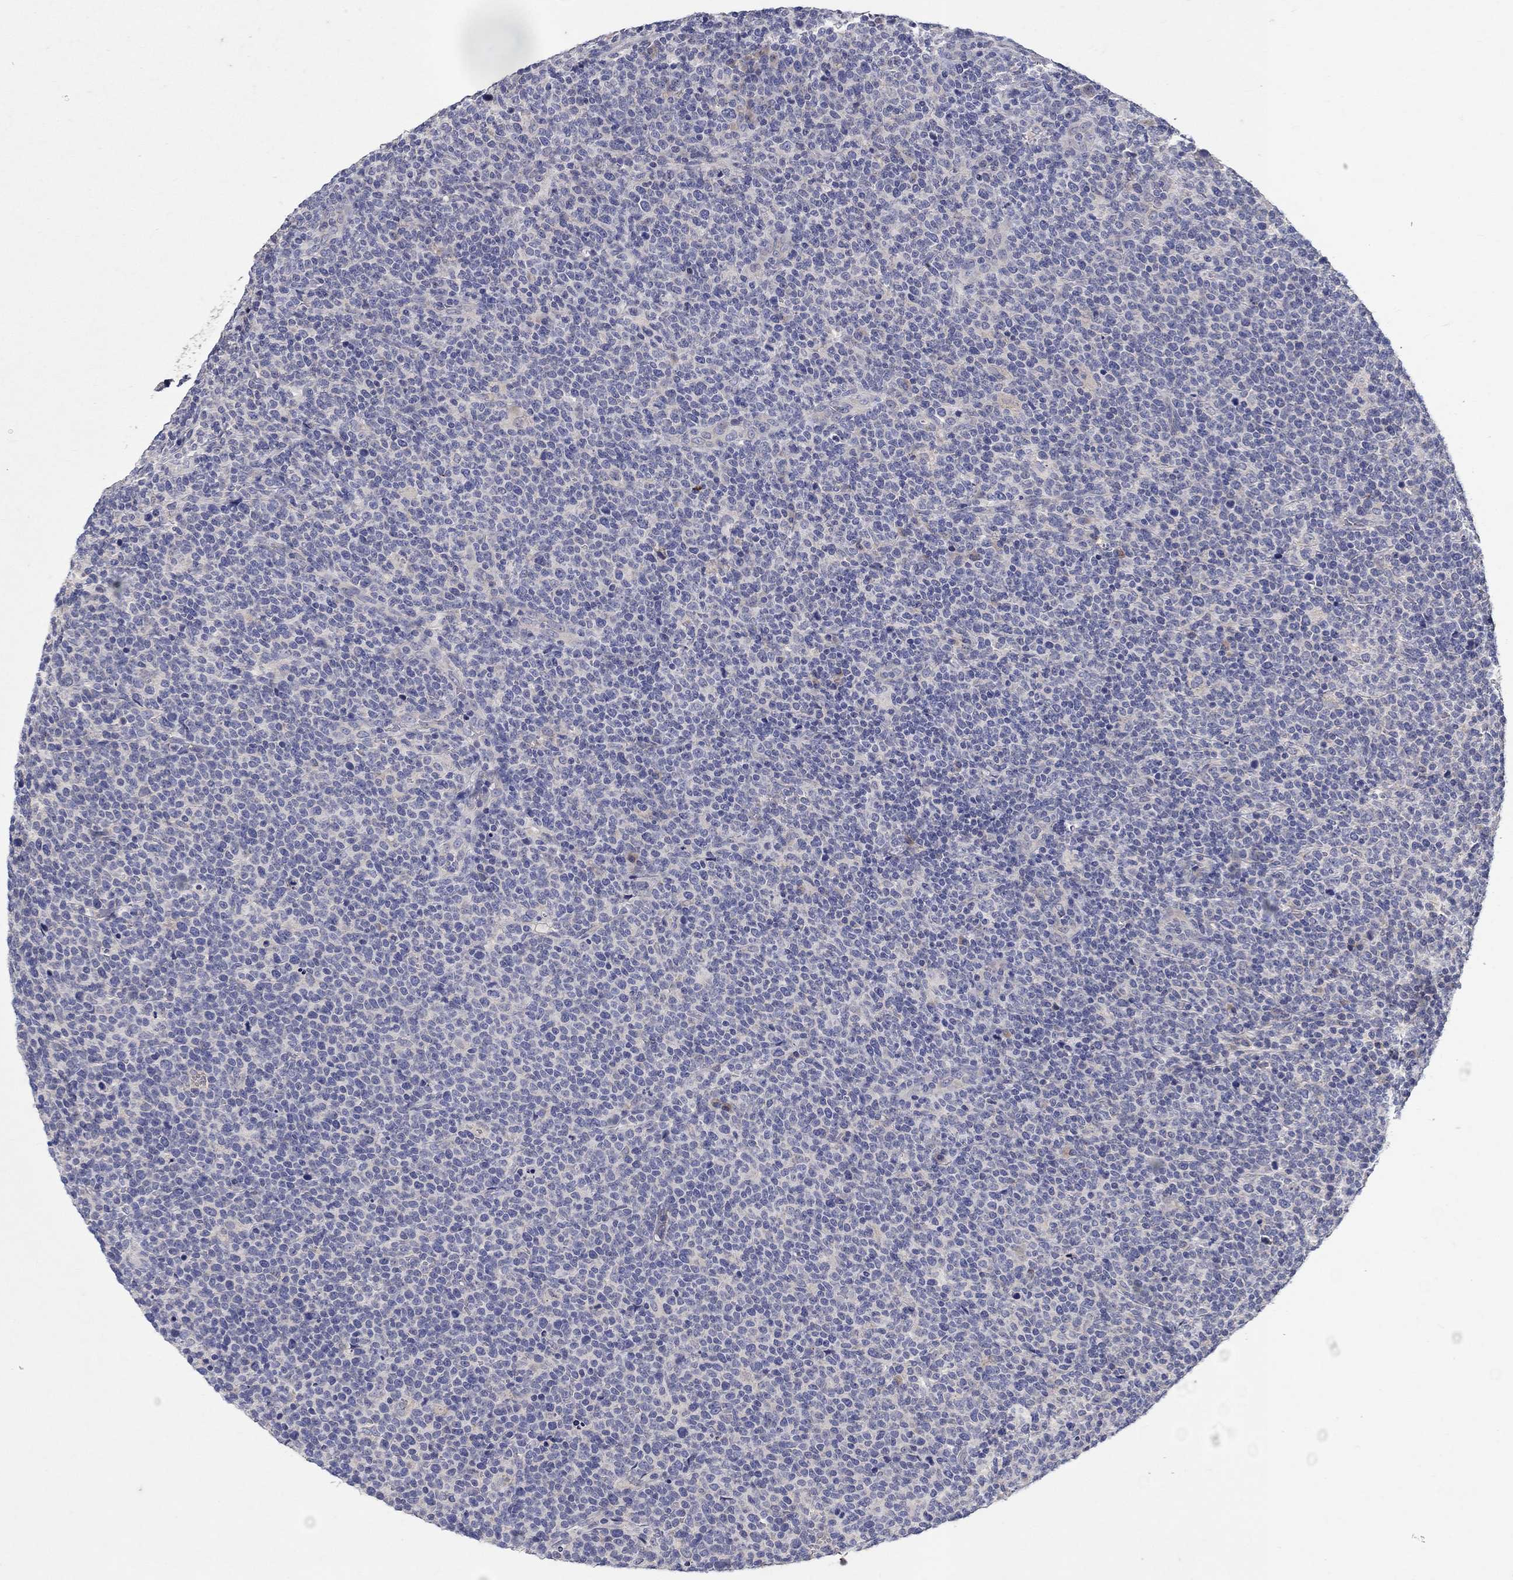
{"staining": {"intensity": "negative", "quantity": "none", "location": "none"}, "tissue": "lymphoma", "cell_type": "Tumor cells", "image_type": "cancer", "snomed": [{"axis": "morphology", "description": "Malignant lymphoma, non-Hodgkin's type, High grade"}, {"axis": "topography", "description": "Lymph node"}], "caption": "There is no significant positivity in tumor cells of high-grade malignant lymphoma, non-Hodgkin's type. (DAB immunohistochemistry (IHC) visualized using brightfield microscopy, high magnification).", "gene": "PROZ", "patient": {"sex": "male", "age": 61}}